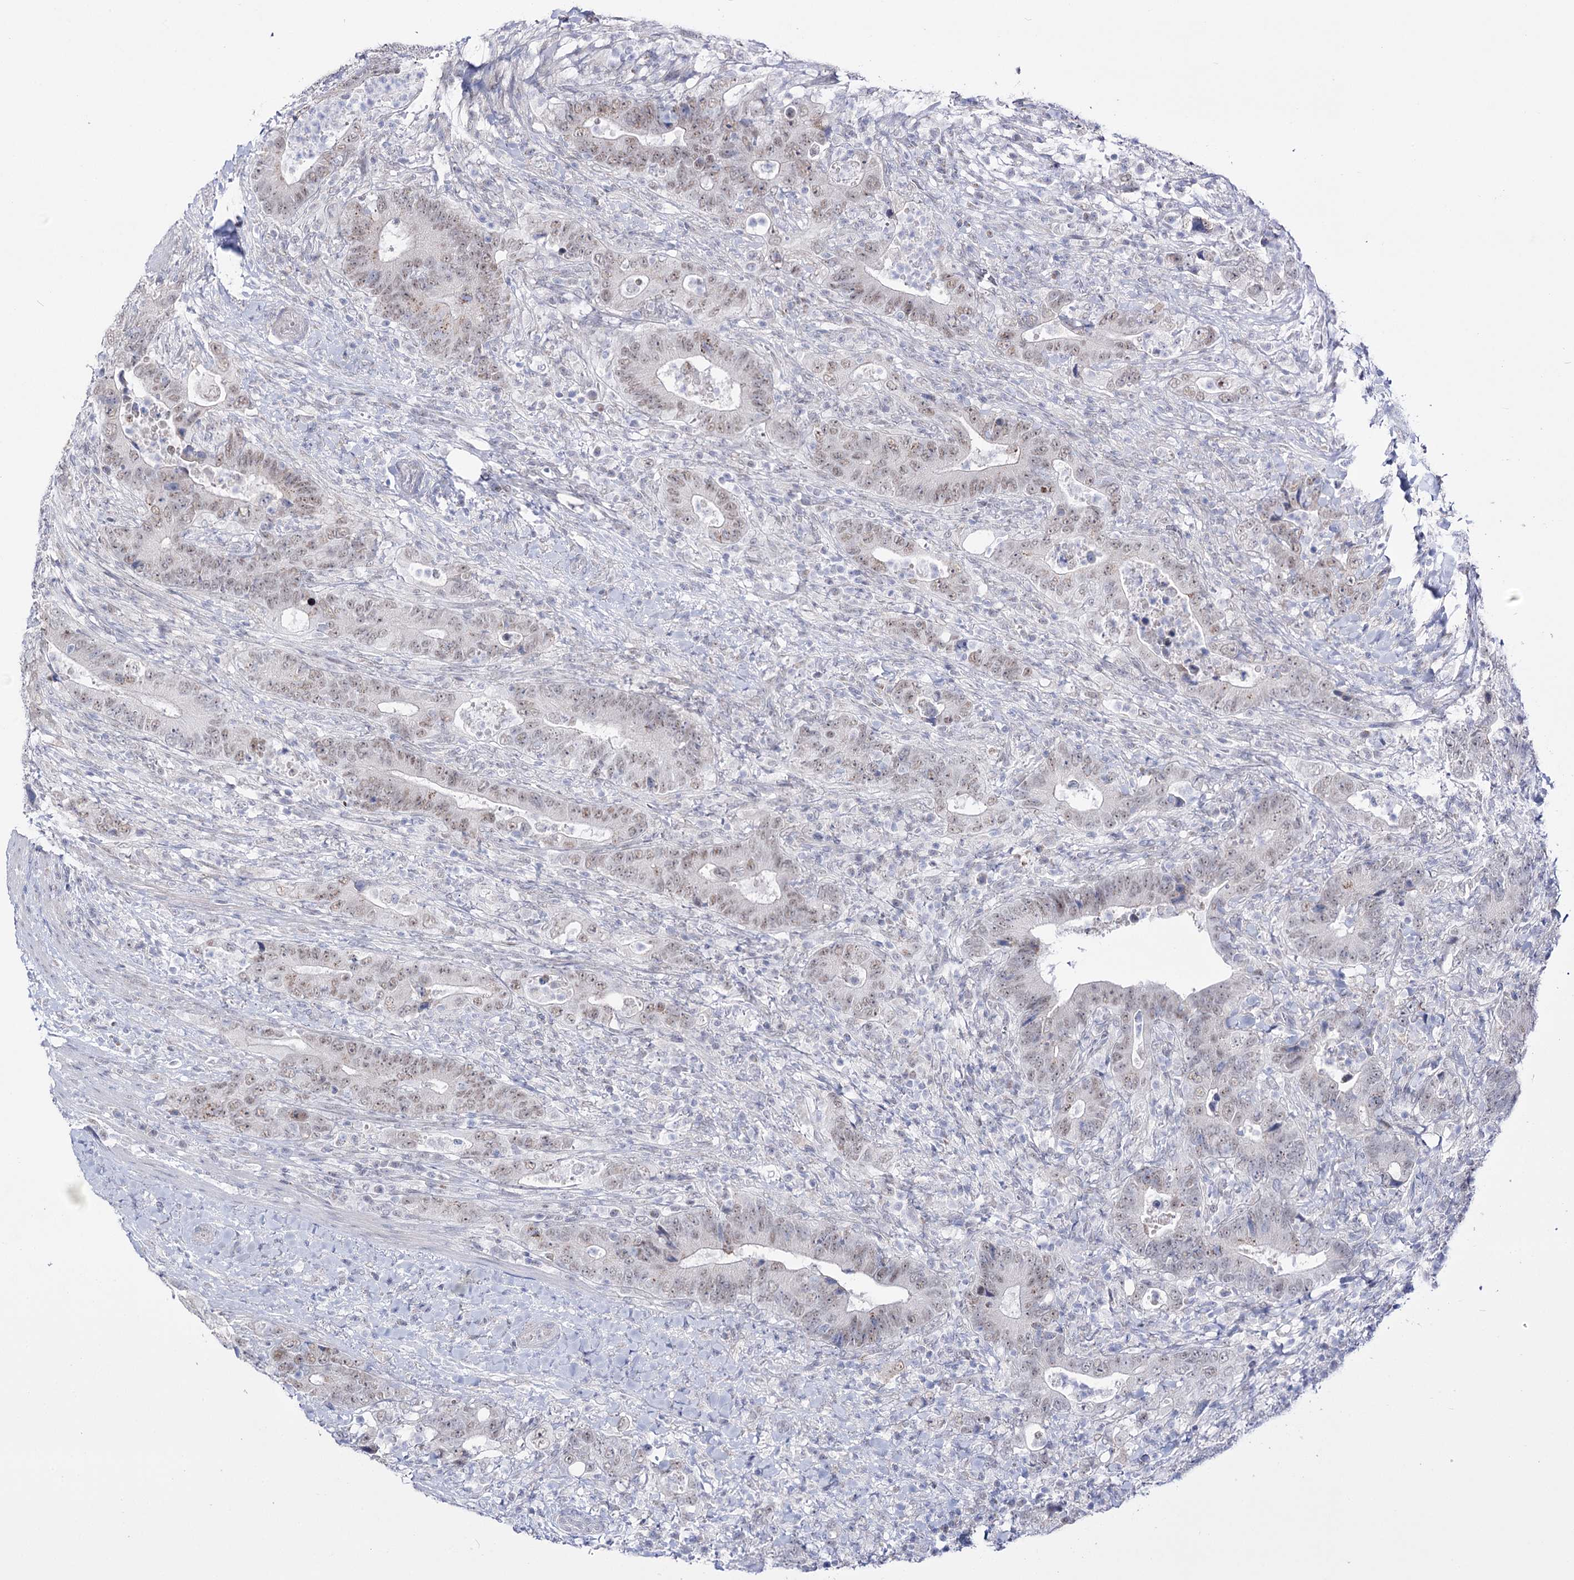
{"staining": {"intensity": "weak", "quantity": "25%-75%", "location": "nuclear"}, "tissue": "colorectal cancer", "cell_type": "Tumor cells", "image_type": "cancer", "snomed": [{"axis": "morphology", "description": "Adenocarcinoma, NOS"}, {"axis": "topography", "description": "Colon"}], "caption": "Immunohistochemical staining of human adenocarcinoma (colorectal) demonstrates low levels of weak nuclear expression in approximately 25%-75% of tumor cells.", "gene": "RBM15B", "patient": {"sex": "female", "age": 75}}